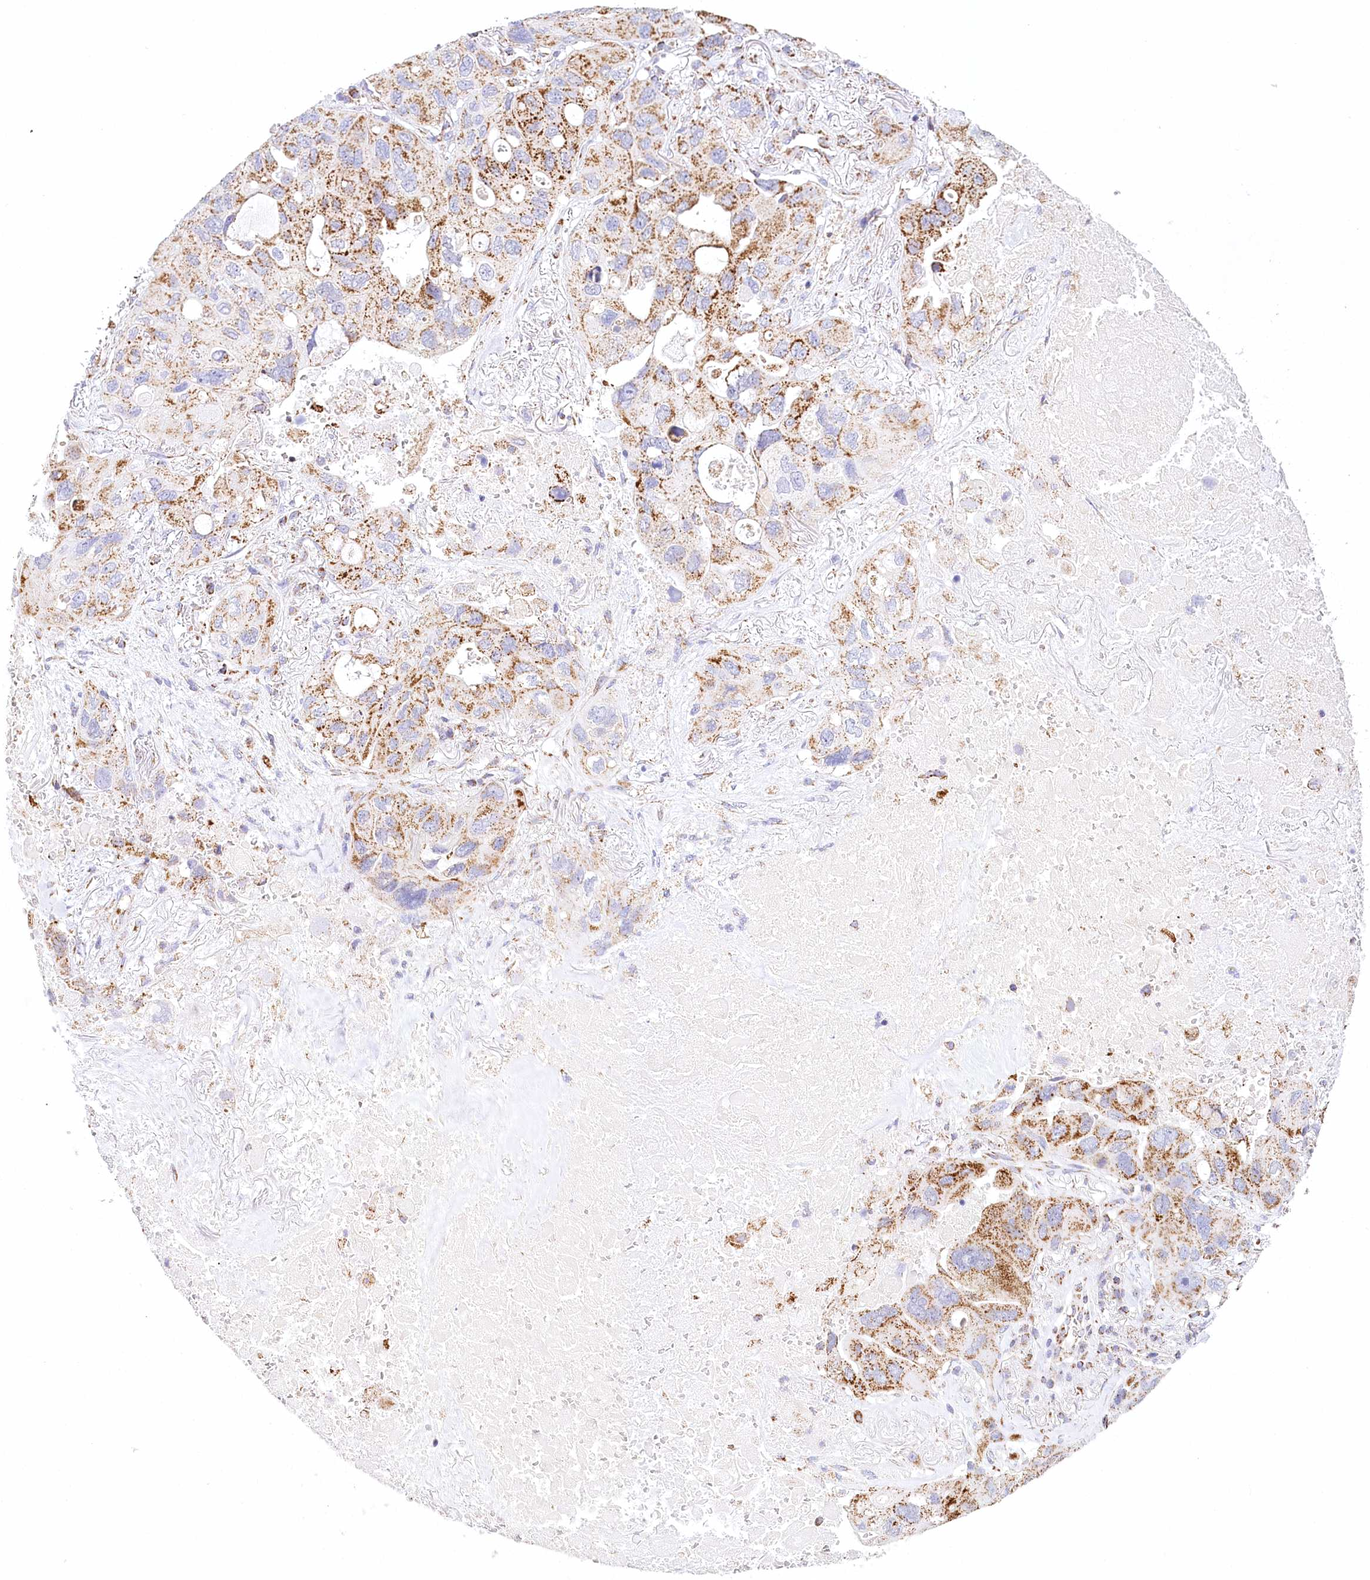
{"staining": {"intensity": "strong", "quantity": "25%-75%", "location": "cytoplasmic/membranous"}, "tissue": "lung cancer", "cell_type": "Tumor cells", "image_type": "cancer", "snomed": [{"axis": "morphology", "description": "Squamous cell carcinoma, NOS"}, {"axis": "topography", "description": "Lung"}], "caption": "Immunohistochemical staining of lung cancer shows strong cytoplasmic/membranous protein positivity in approximately 25%-75% of tumor cells.", "gene": "LSS", "patient": {"sex": "female", "age": 73}}